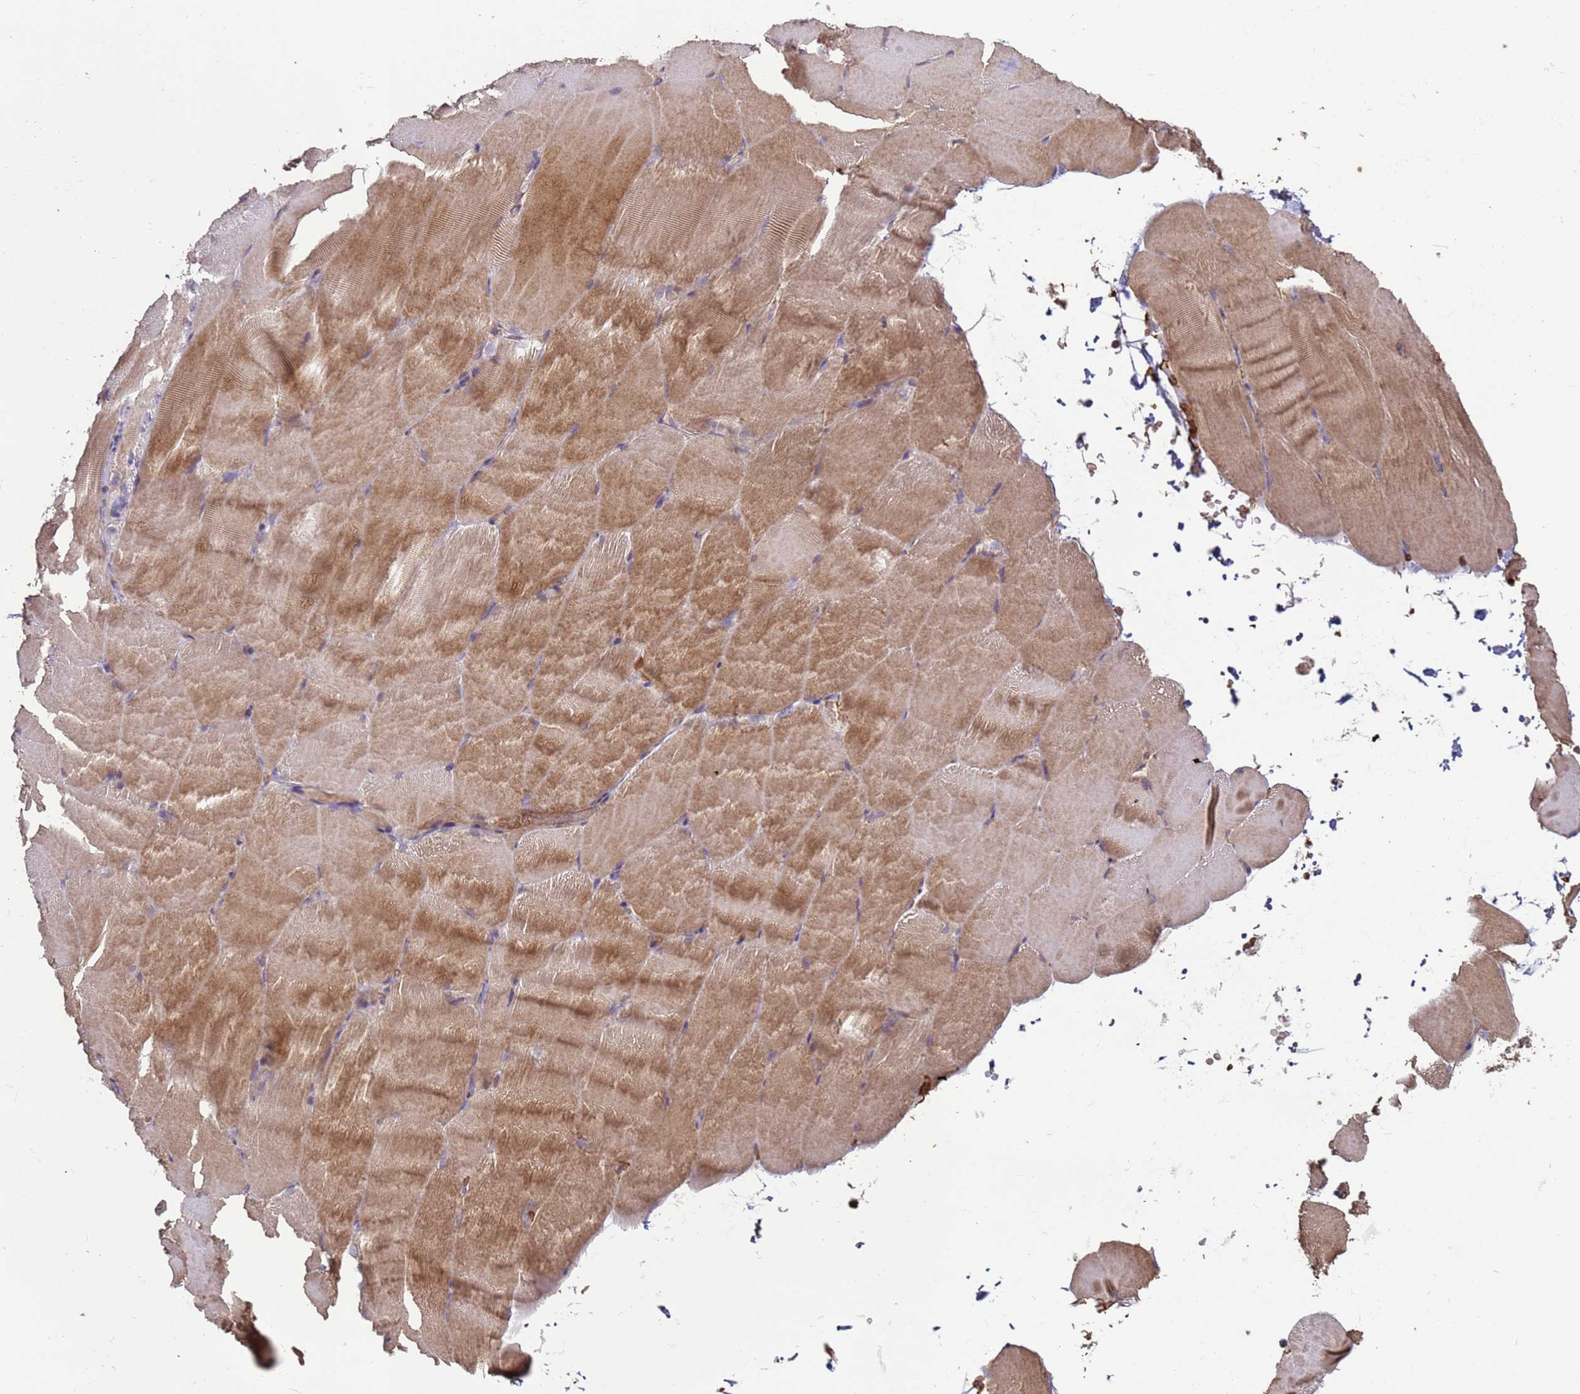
{"staining": {"intensity": "moderate", "quantity": "25%-75%", "location": "cytoplasmic/membranous"}, "tissue": "skeletal muscle", "cell_type": "Myocytes", "image_type": "normal", "snomed": [{"axis": "morphology", "description": "Normal tissue, NOS"}, {"axis": "topography", "description": "Skeletal muscle"}, {"axis": "topography", "description": "Parathyroid gland"}], "caption": "This image displays unremarkable skeletal muscle stained with immunohistochemistry to label a protein in brown. The cytoplasmic/membranous of myocytes show moderate positivity for the protein. Nuclei are counter-stained blue.", "gene": "SGIP1", "patient": {"sex": "female", "age": 37}}